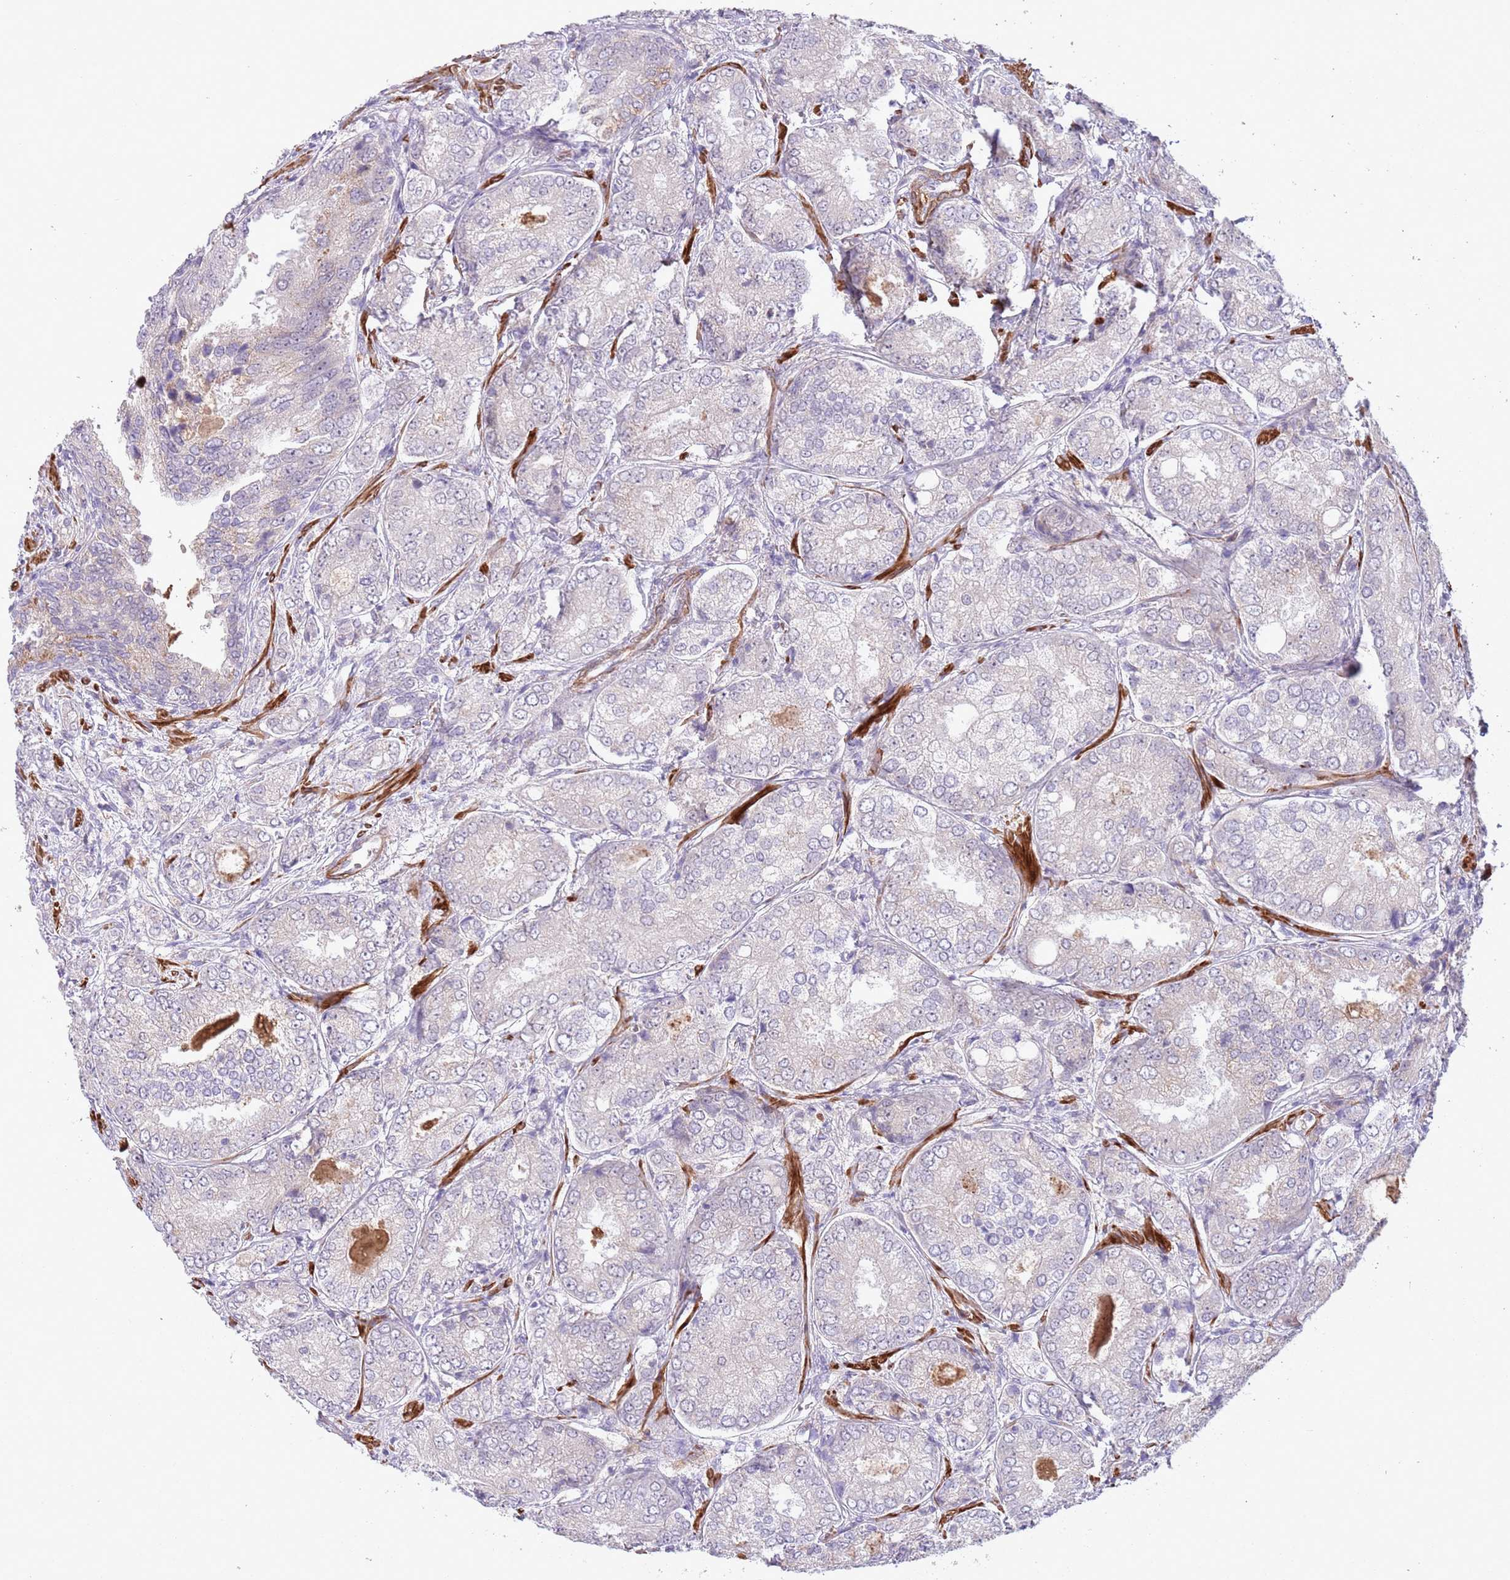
{"staining": {"intensity": "negative", "quantity": "none", "location": "none"}, "tissue": "prostate cancer", "cell_type": "Tumor cells", "image_type": "cancer", "snomed": [{"axis": "morphology", "description": "Adenocarcinoma, High grade"}, {"axis": "topography", "description": "Prostate"}], "caption": "A high-resolution micrograph shows immunohistochemistry (IHC) staining of prostate cancer, which reveals no significant staining in tumor cells. (DAB (3,3'-diaminobenzidine) IHC, high magnification).", "gene": "CCNI", "patient": {"sex": "male", "age": 63}}